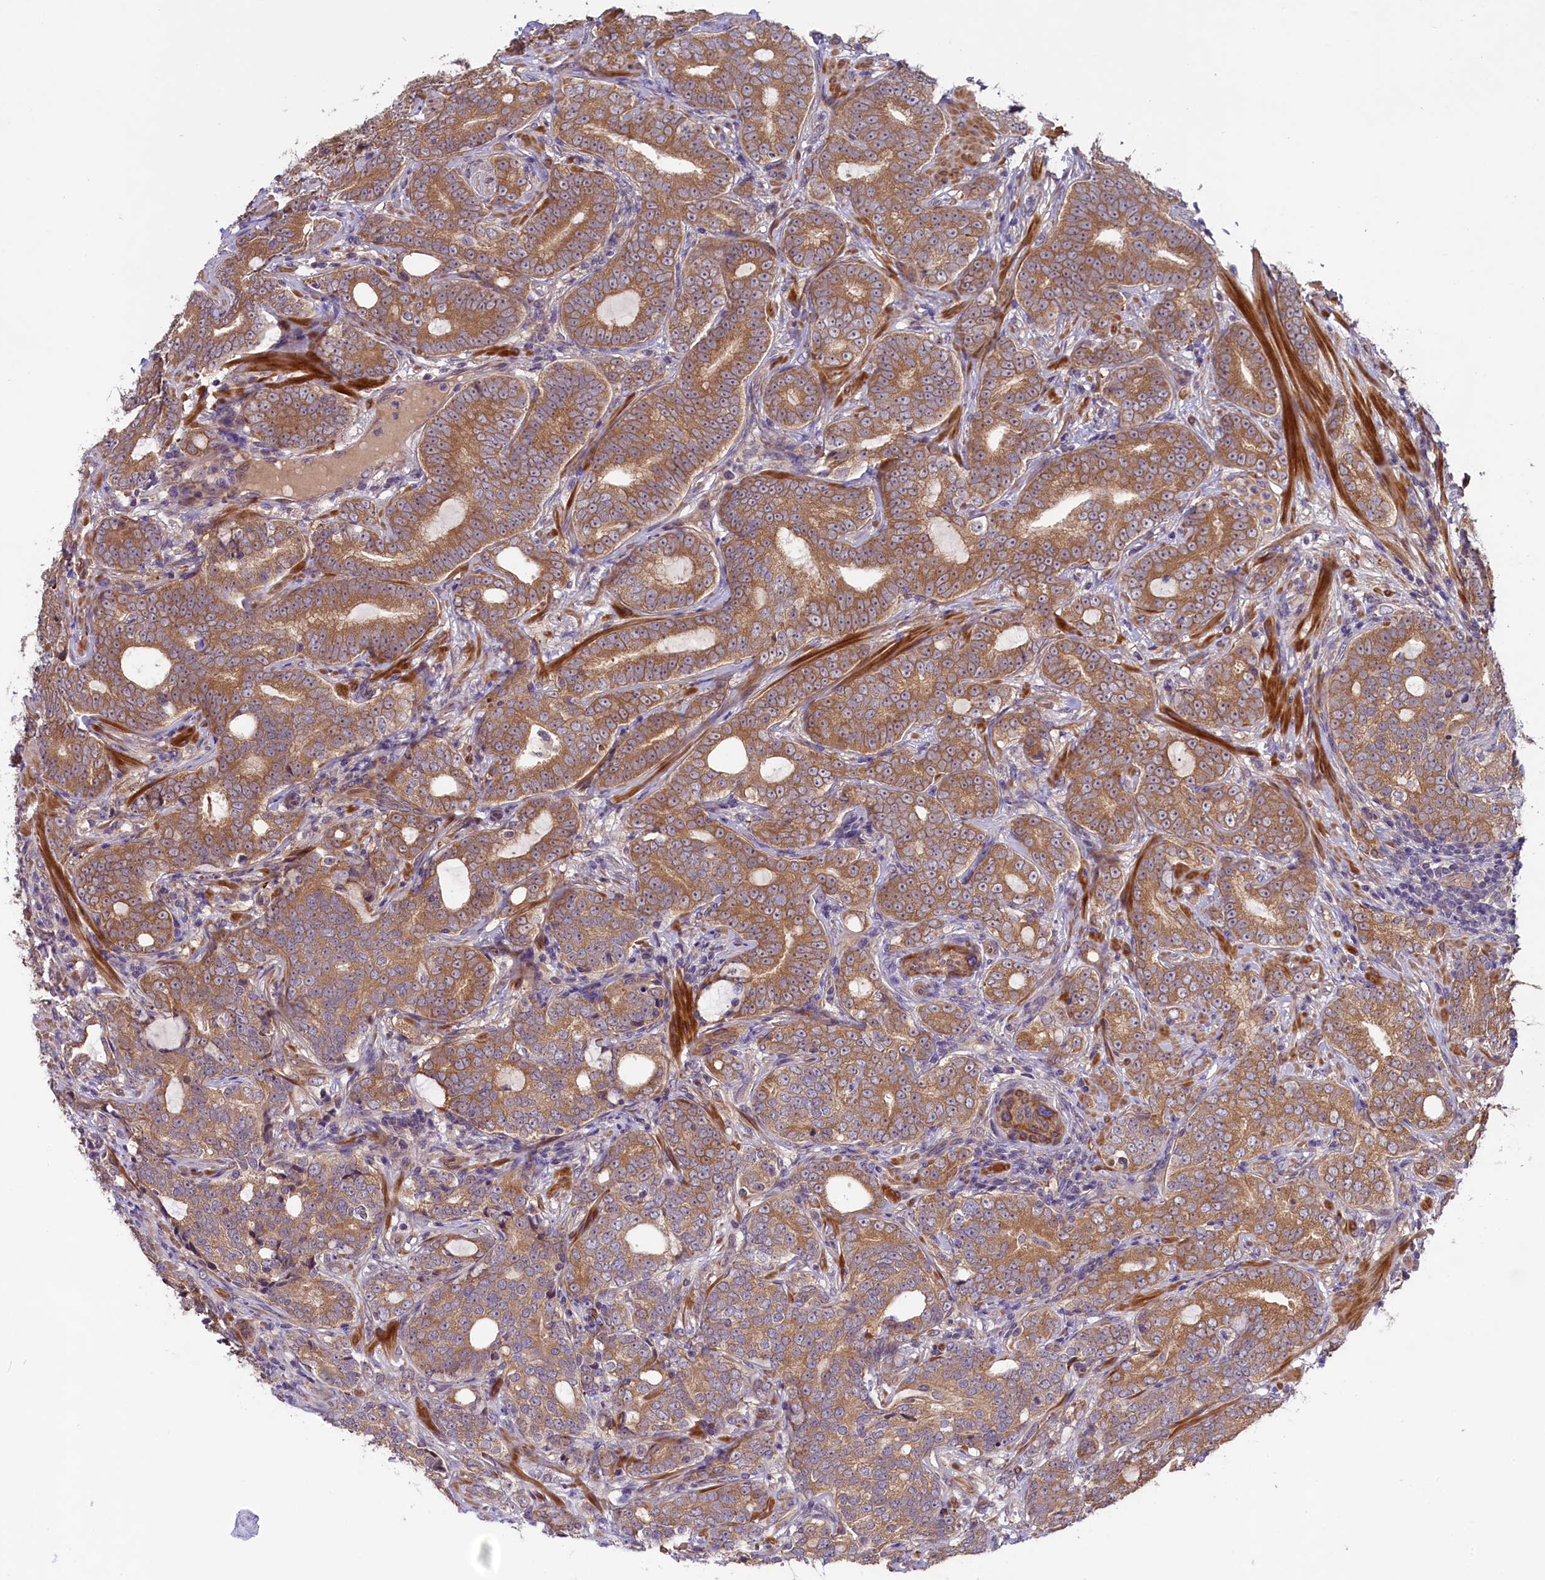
{"staining": {"intensity": "moderate", "quantity": ">75%", "location": "cytoplasmic/membranous"}, "tissue": "prostate cancer", "cell_type": "Tumor cells", "image_type": "cancer", "snomed": [{"axis": "morphology", "description": "Adenocarcinoma, High grade"}, {"axis": "topography", "description": "Prostate"}], "caption": "An image of prostate high-grade adenocarcinoma stained for a protein shows moderate cytoplasmic/membranous brown staining in tumor cells.", "gene": "COG8", "patient": {"sex": "male", "age": 64}}